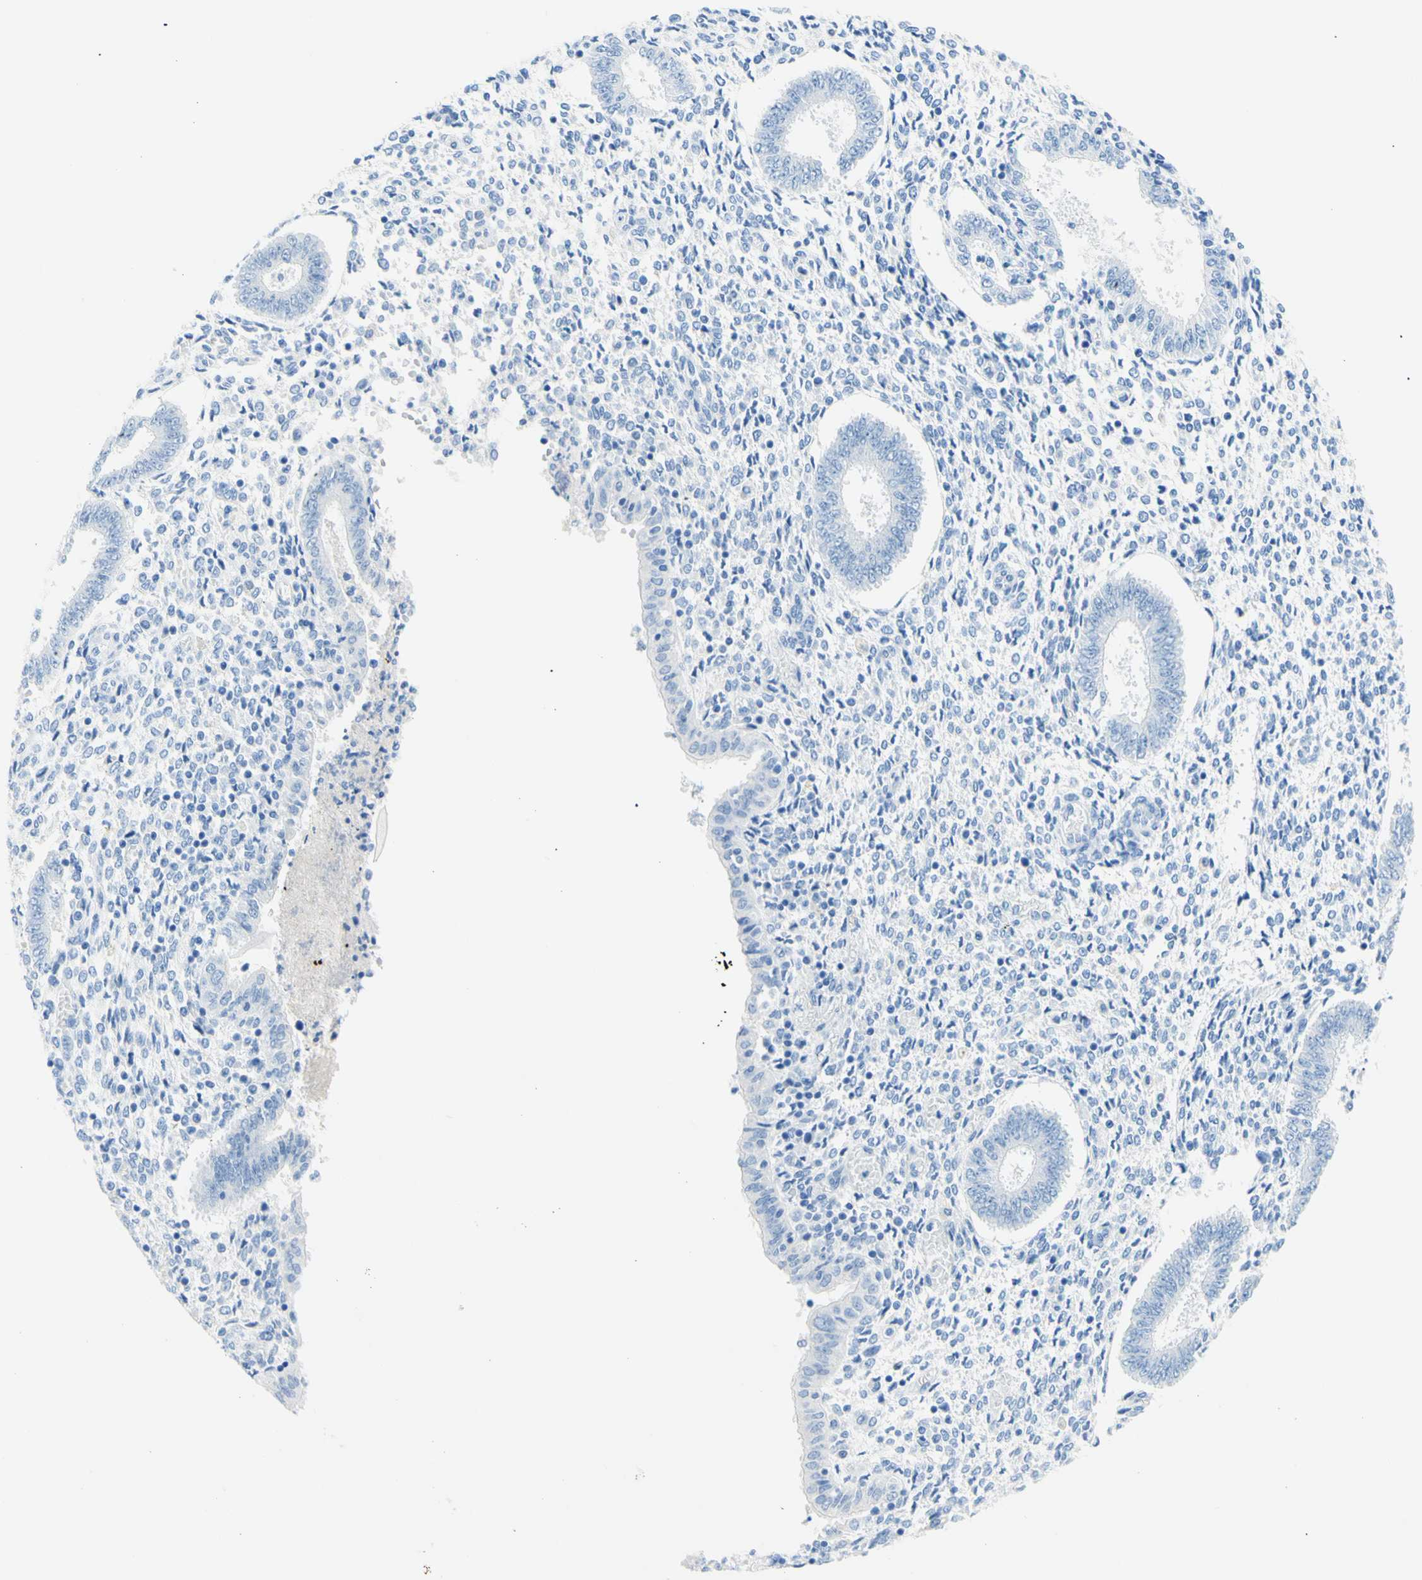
{"staining": {"intensity": "negative", "quantity": "none", "location": "none"}, "tissue": "endometrium", "cell_type": "Cells in endometrial stroma", "image_type": "normal", "snomed": [{"axis": "morphology", "description": "Normal tissue, NOS"}, {"axis": "topography", "description": "Endometrium"}], "caption": "IHC histopathology image of normal endometrium stained for a protein (brown), which demonstrates no expression in cells in endometrial stroma.", "gene": "MYH2", "patient": {"sex": "female", "age": 35}}